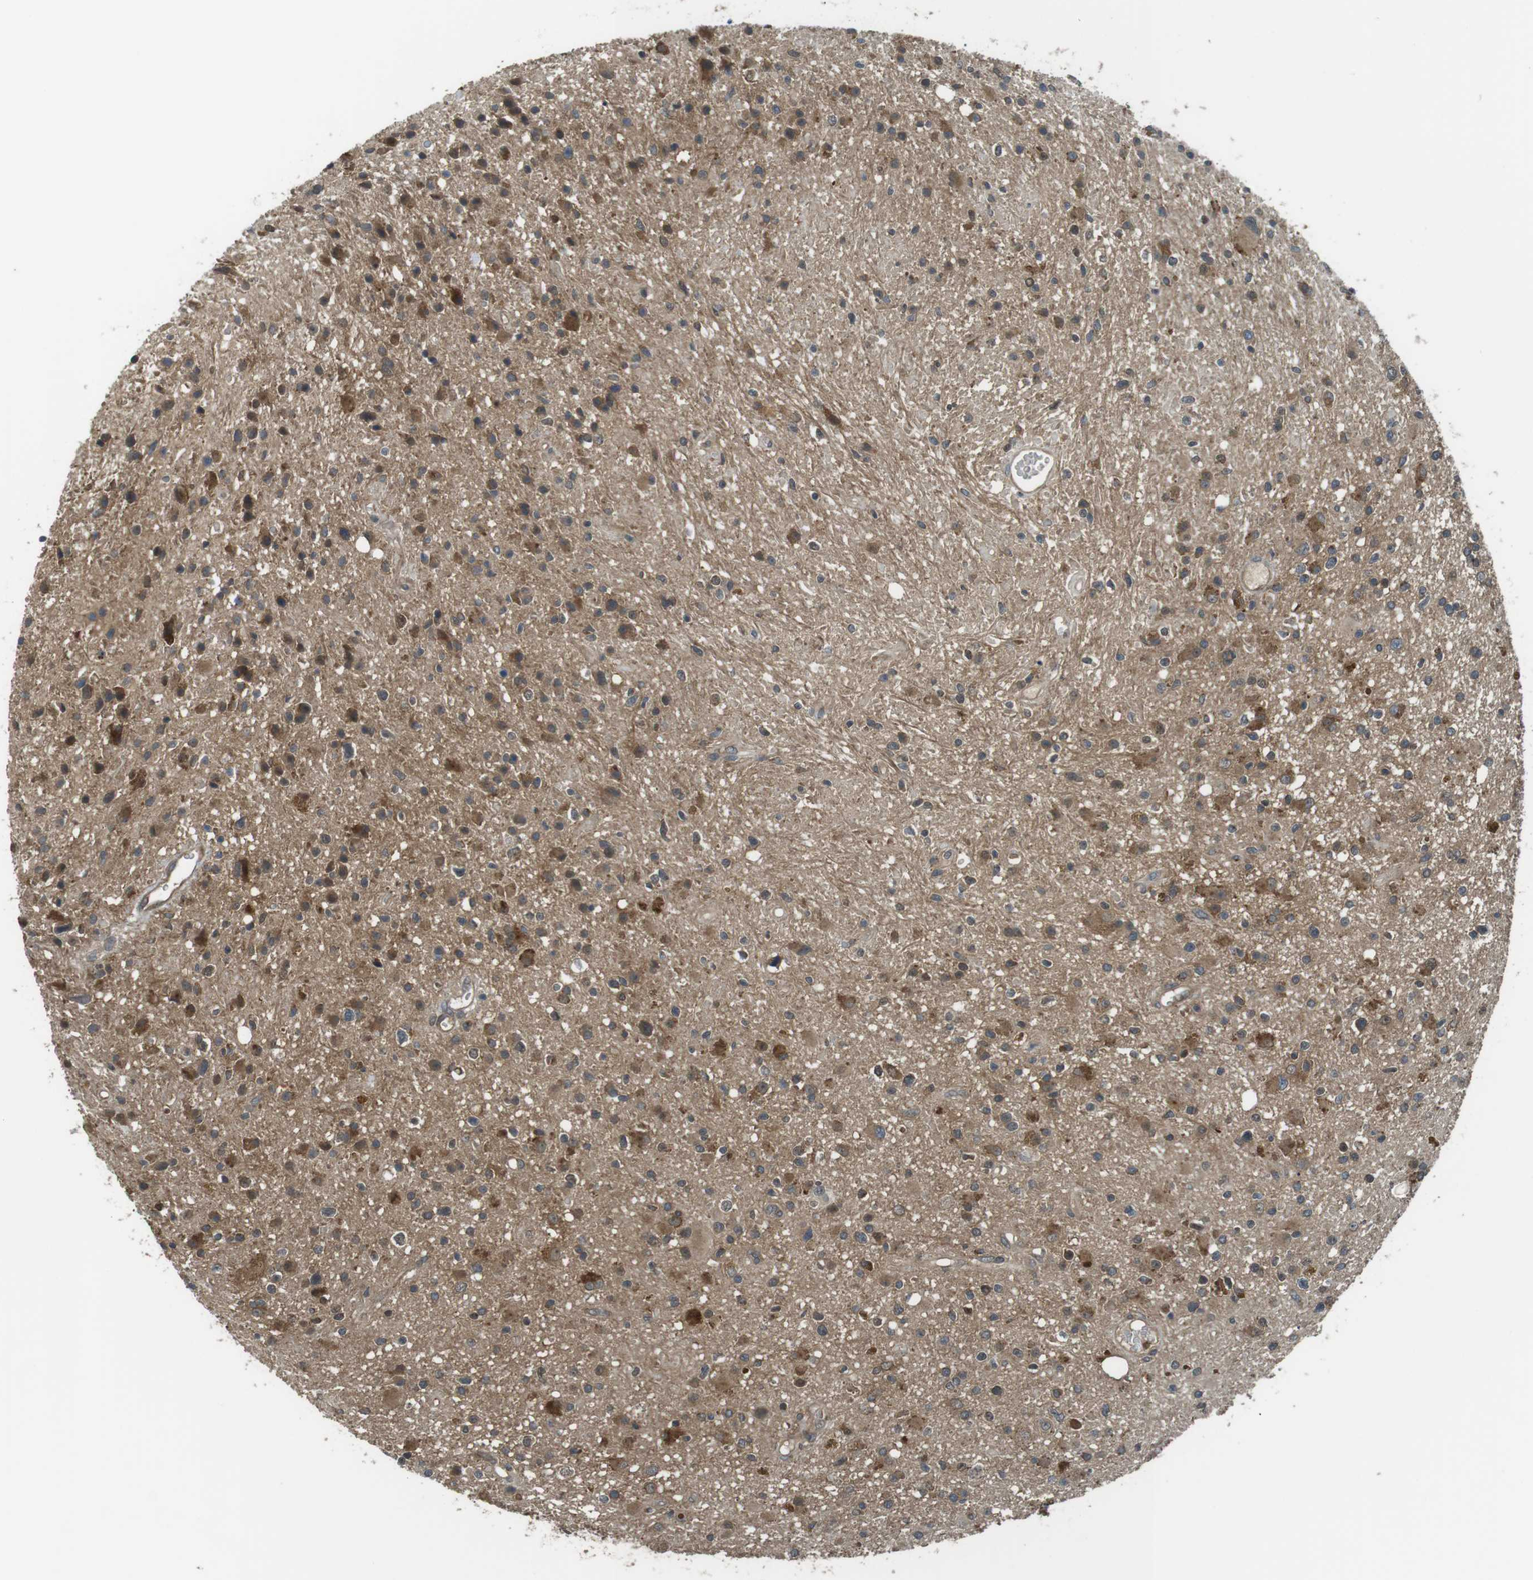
{"staining": {"intensity": "moderate", "quantity": ">75%", "location": "cytoplasmic/membranous"}, "tissue": "glioma", "cell_type": "Tumor cells", "image_type": "cancer", "snomed": [{"axis": "morphology", "description": "Glioma, malignant, High grade"}, {"axis": "topography", "description": "Brain"}], "caption": "Immunohistochemical staining of glioma shows moderate cytoplasmic/membranous protein positivity in approximately >75% of tumor cells.", "gene": "LRRC3B", "patient": {"sex": "male", "age": 33}}